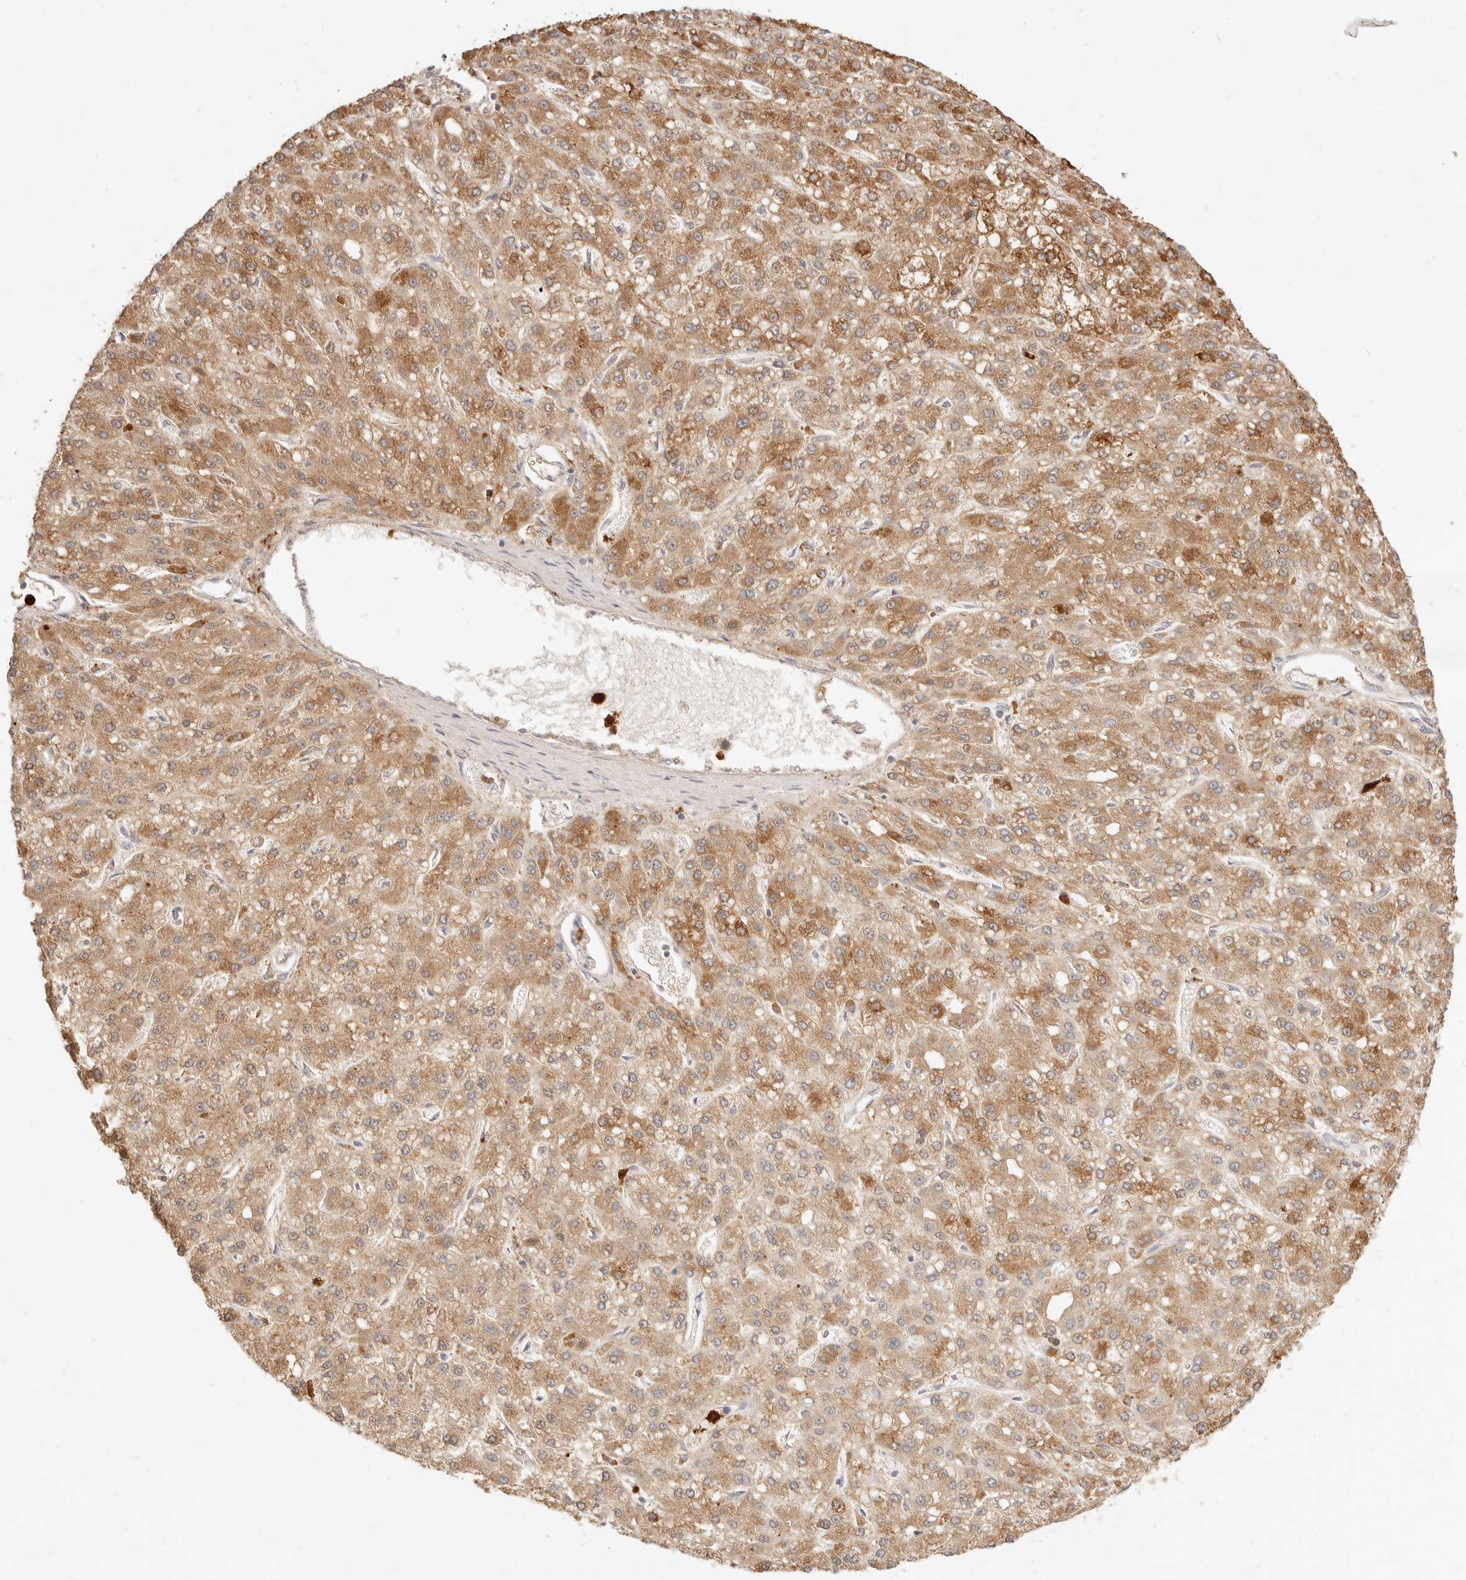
{"staining": {"intensity": "moderate", "quantity": ">75%", "location": "cytoplasmic/membranous"}, "tissue": "liver cancer", "cell_type": "Tumor cells", "image_type": "cancer", "snomed": [{"axis": "morphology", "description": "Carcinoma, Hepatocellular, NOS"}, {"axis": "topography", "description": "Liver"}], "caption": "There is medium levels of moderate cytoplasmic/membranous staining in tumor cells of hepatocellular carcinoma (liver), as demonstrated by immunohistochemical staining (brown color).", "gene": "TMTC2", "patient": {"sex": "male", "age": 67}}